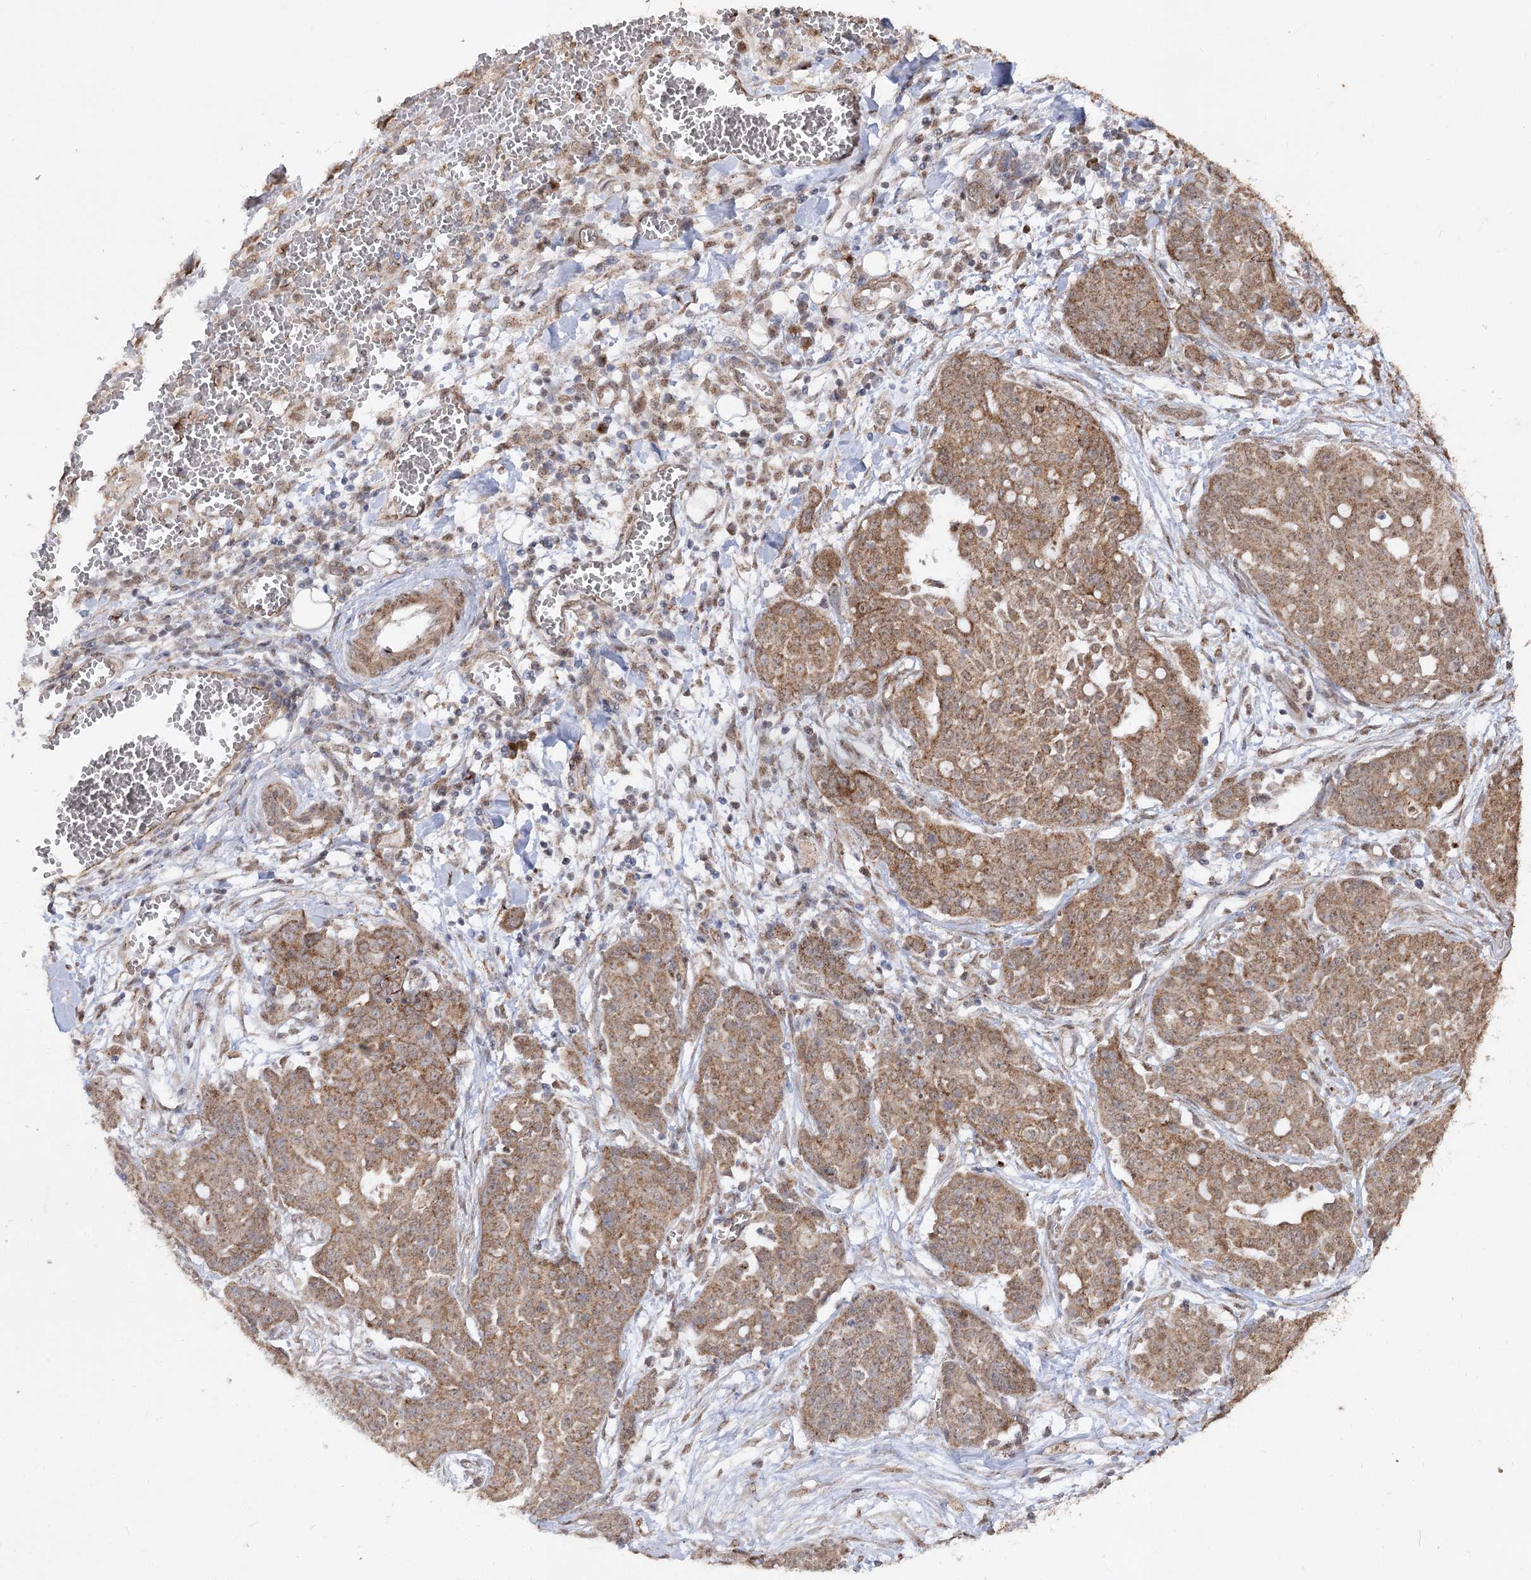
{"staining": {"intensity": "moderate", "quantity": ">75%", "location": "cytoplasmic/membranous"}, "tissue": "ovarian cancer", "cell_type": "Tumor cells", "image_type": "cancer", "snomed": [{"axis": "morphology", "description": "Cystadenocarcinoma, serous, NOS"}, {"axis": "topography", "description": "Soft tissue"}, {"axis": "topography", "description": "Ovary"}], "caption": "Brown immunohistochemical staining in human ovarian cancer exhibits moderate cytoplasmic/membranous expression in approximately >75% of tumor cells. (brown staining indicates protein expression, while blue staining denotes nuclei).", "gene": "ZSCAN23", "patient": {"sex": "female", "age": 57}}